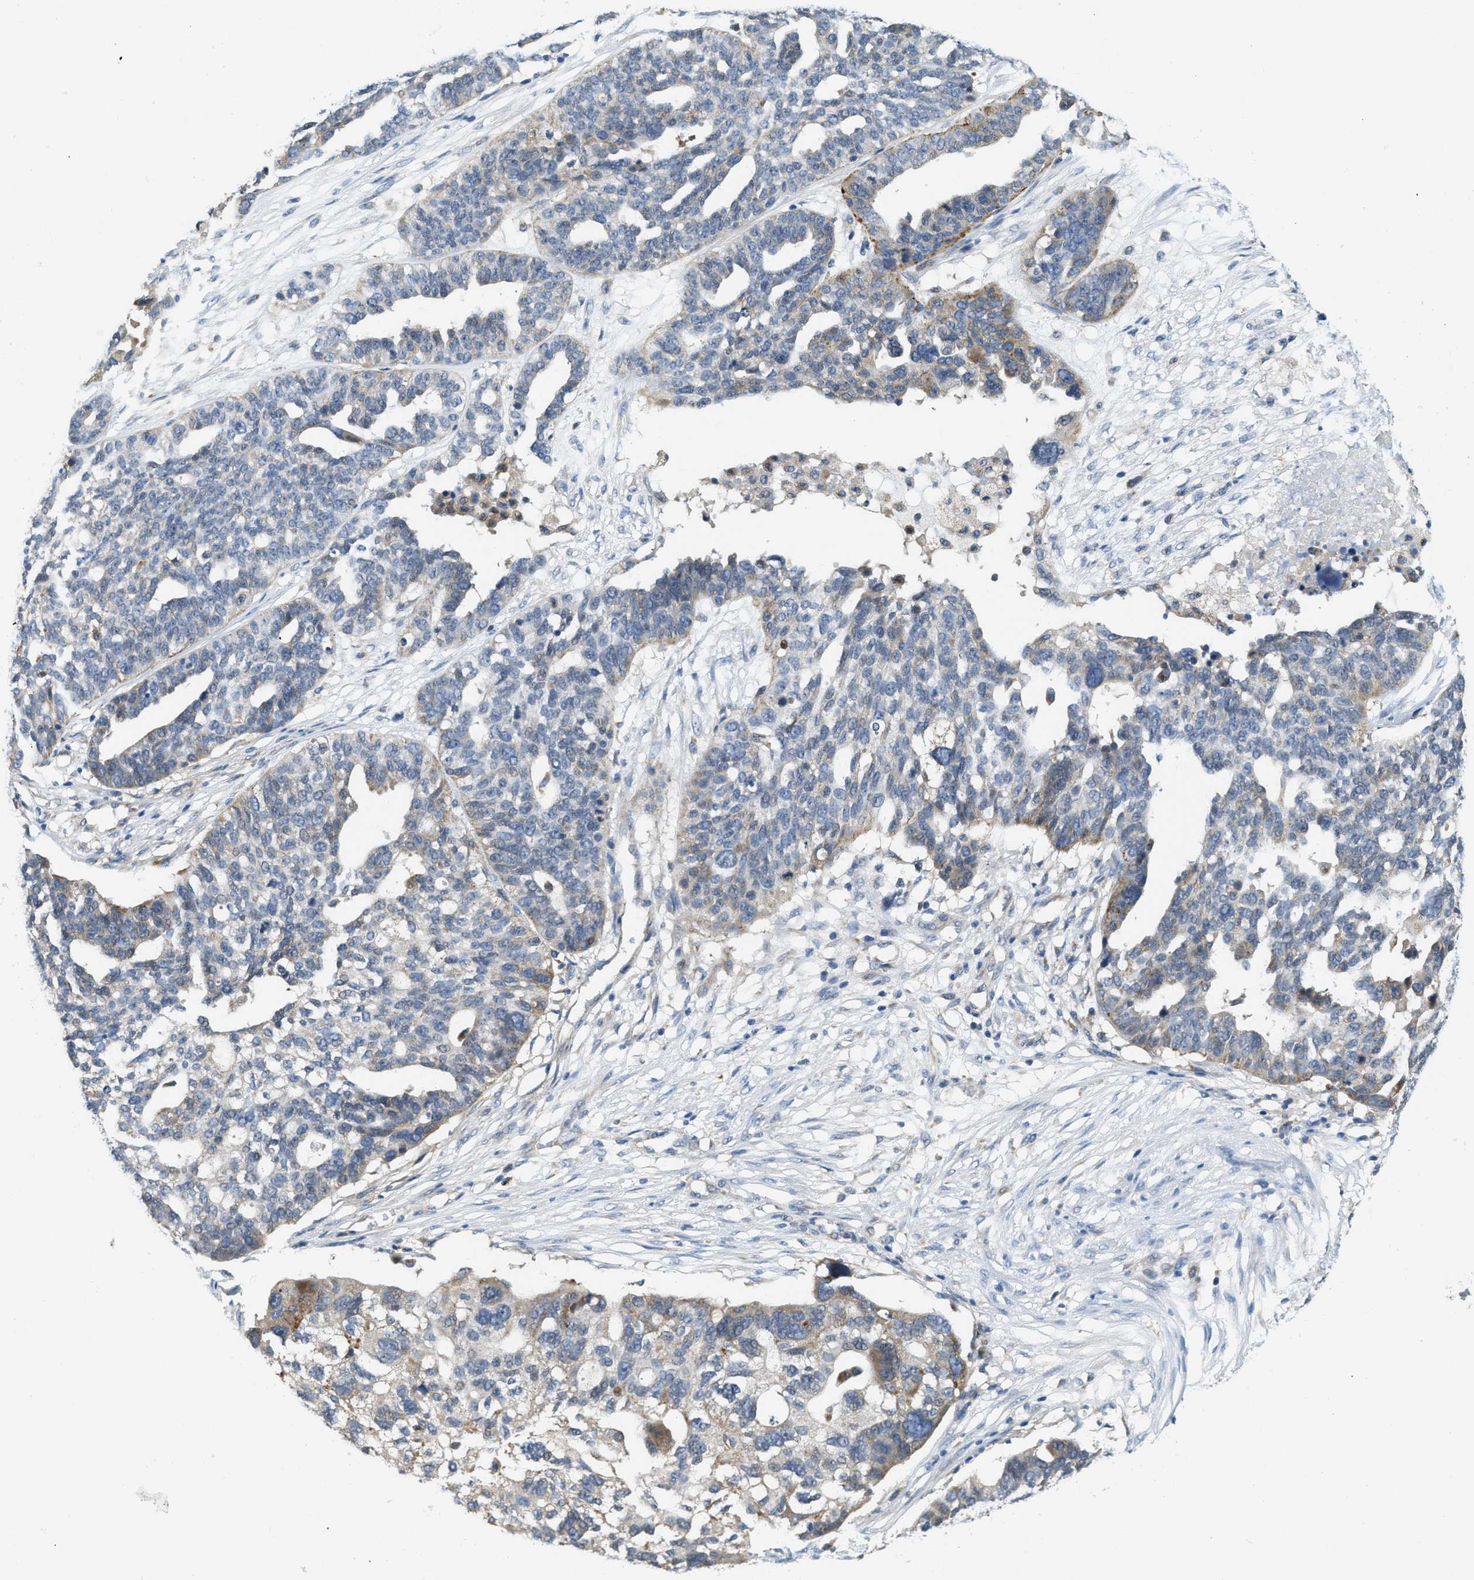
{"staining": {"intensity": "moderate", "quantity": "<25%", "location": "cytoplasmic/membranous"}, "tissue": "ovarian cancer", "cell_type": "Tumor cells", "image_type": "cancer", "snomed": [{"axis": "morphology", "description": "Cystadenocarcinoma, serous, NOS"}, {"axis": "topography", "description": "Ovary"}], "caption": "Ovarian serous cystadenocarcinoma stained with a protein marker shows moderate staining in tumor cells.", "gene": "STARD3NL", "patient": {"sex": "female", "age": 59}}